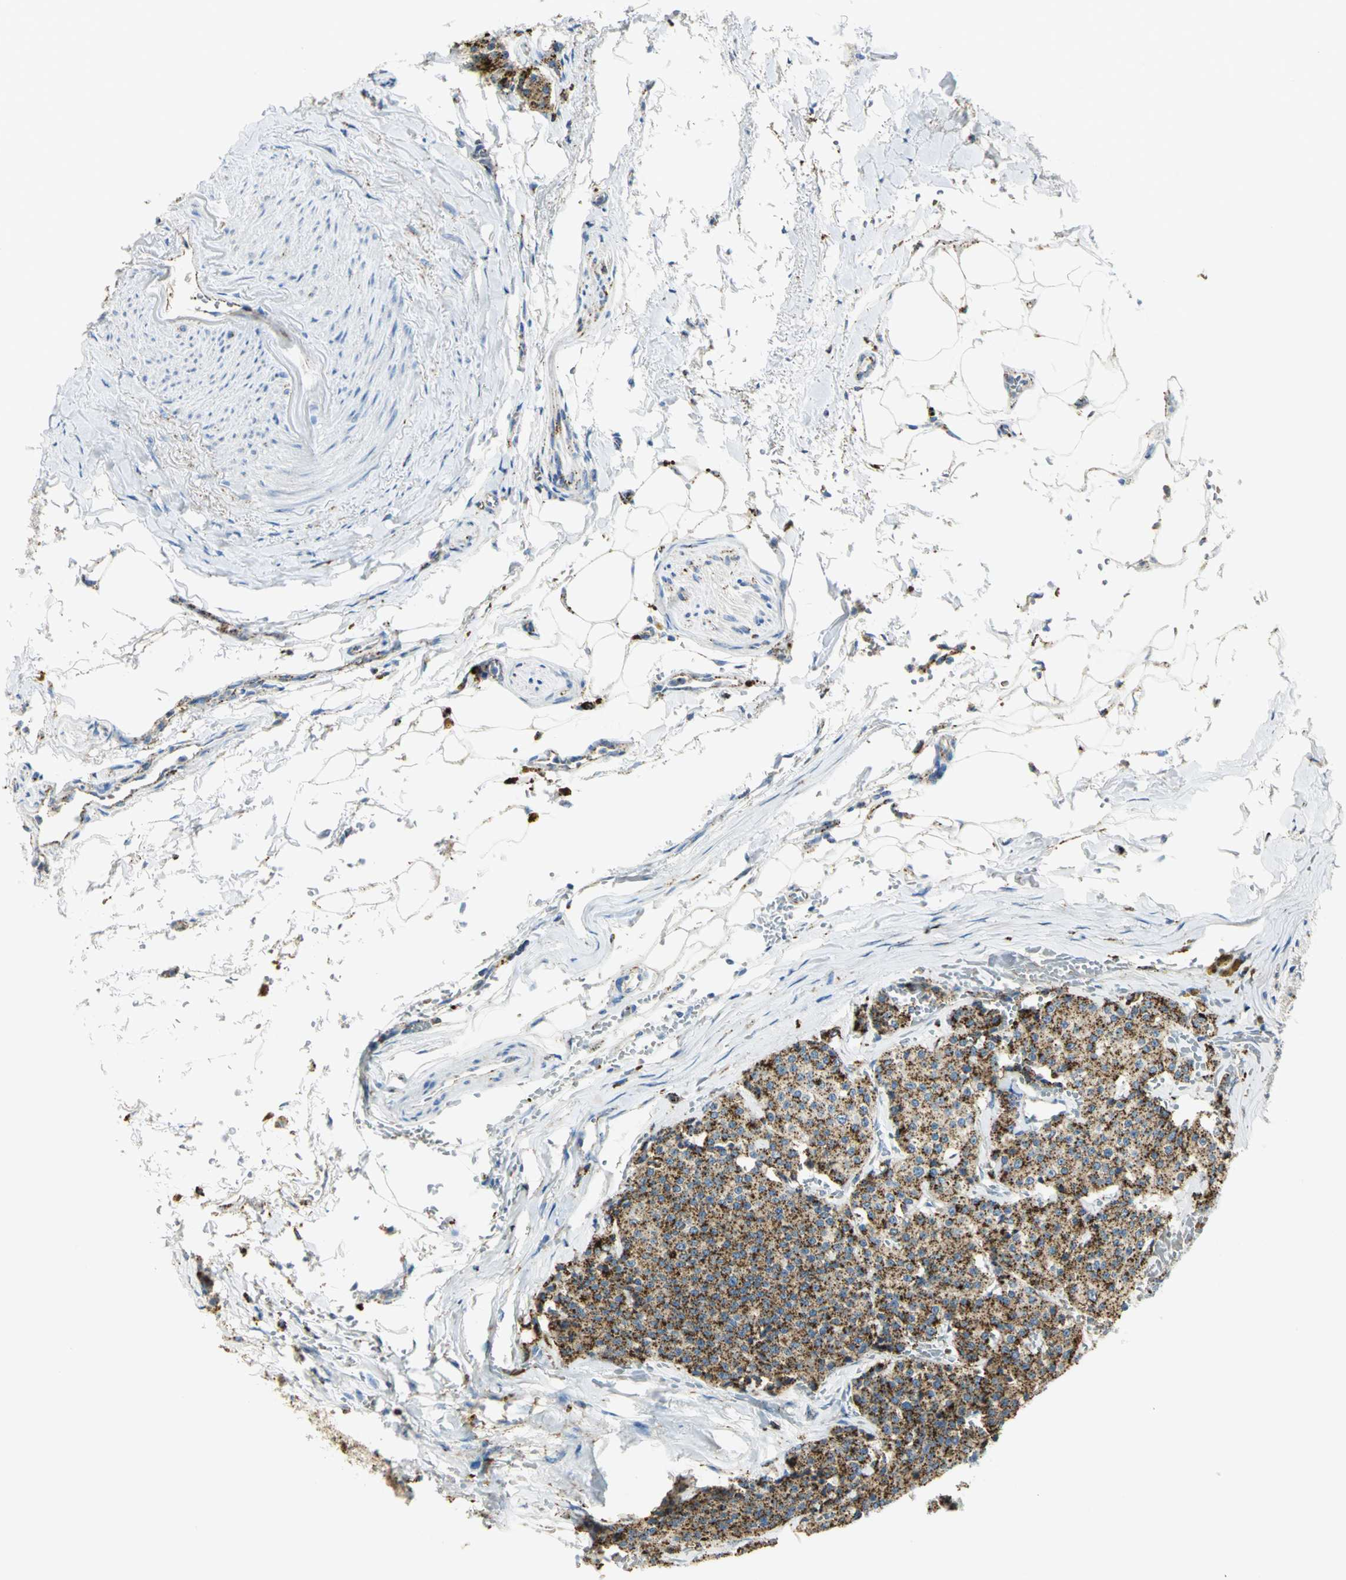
{"staining": {"intensity": "strong", "quantity": ">75%", "location": "cytoplasmic/membranous"}, "tissue": "carcinoid", "cell_type": "Tumor cells", "image_type": "cancer", "snomed": [{"axis": "morphology", "description": "Carcinoid, malignant, NOS"}, {"axis": "topography", "description": "Colon"}], "caption": "Human malignant carcinoid stained for a protein (brown) displays strong cytoplasmic/membranous positive expression in about >75% of tumor cells.", "gene": "ARSA", "patient": {"sex": "female", "age": 61}}